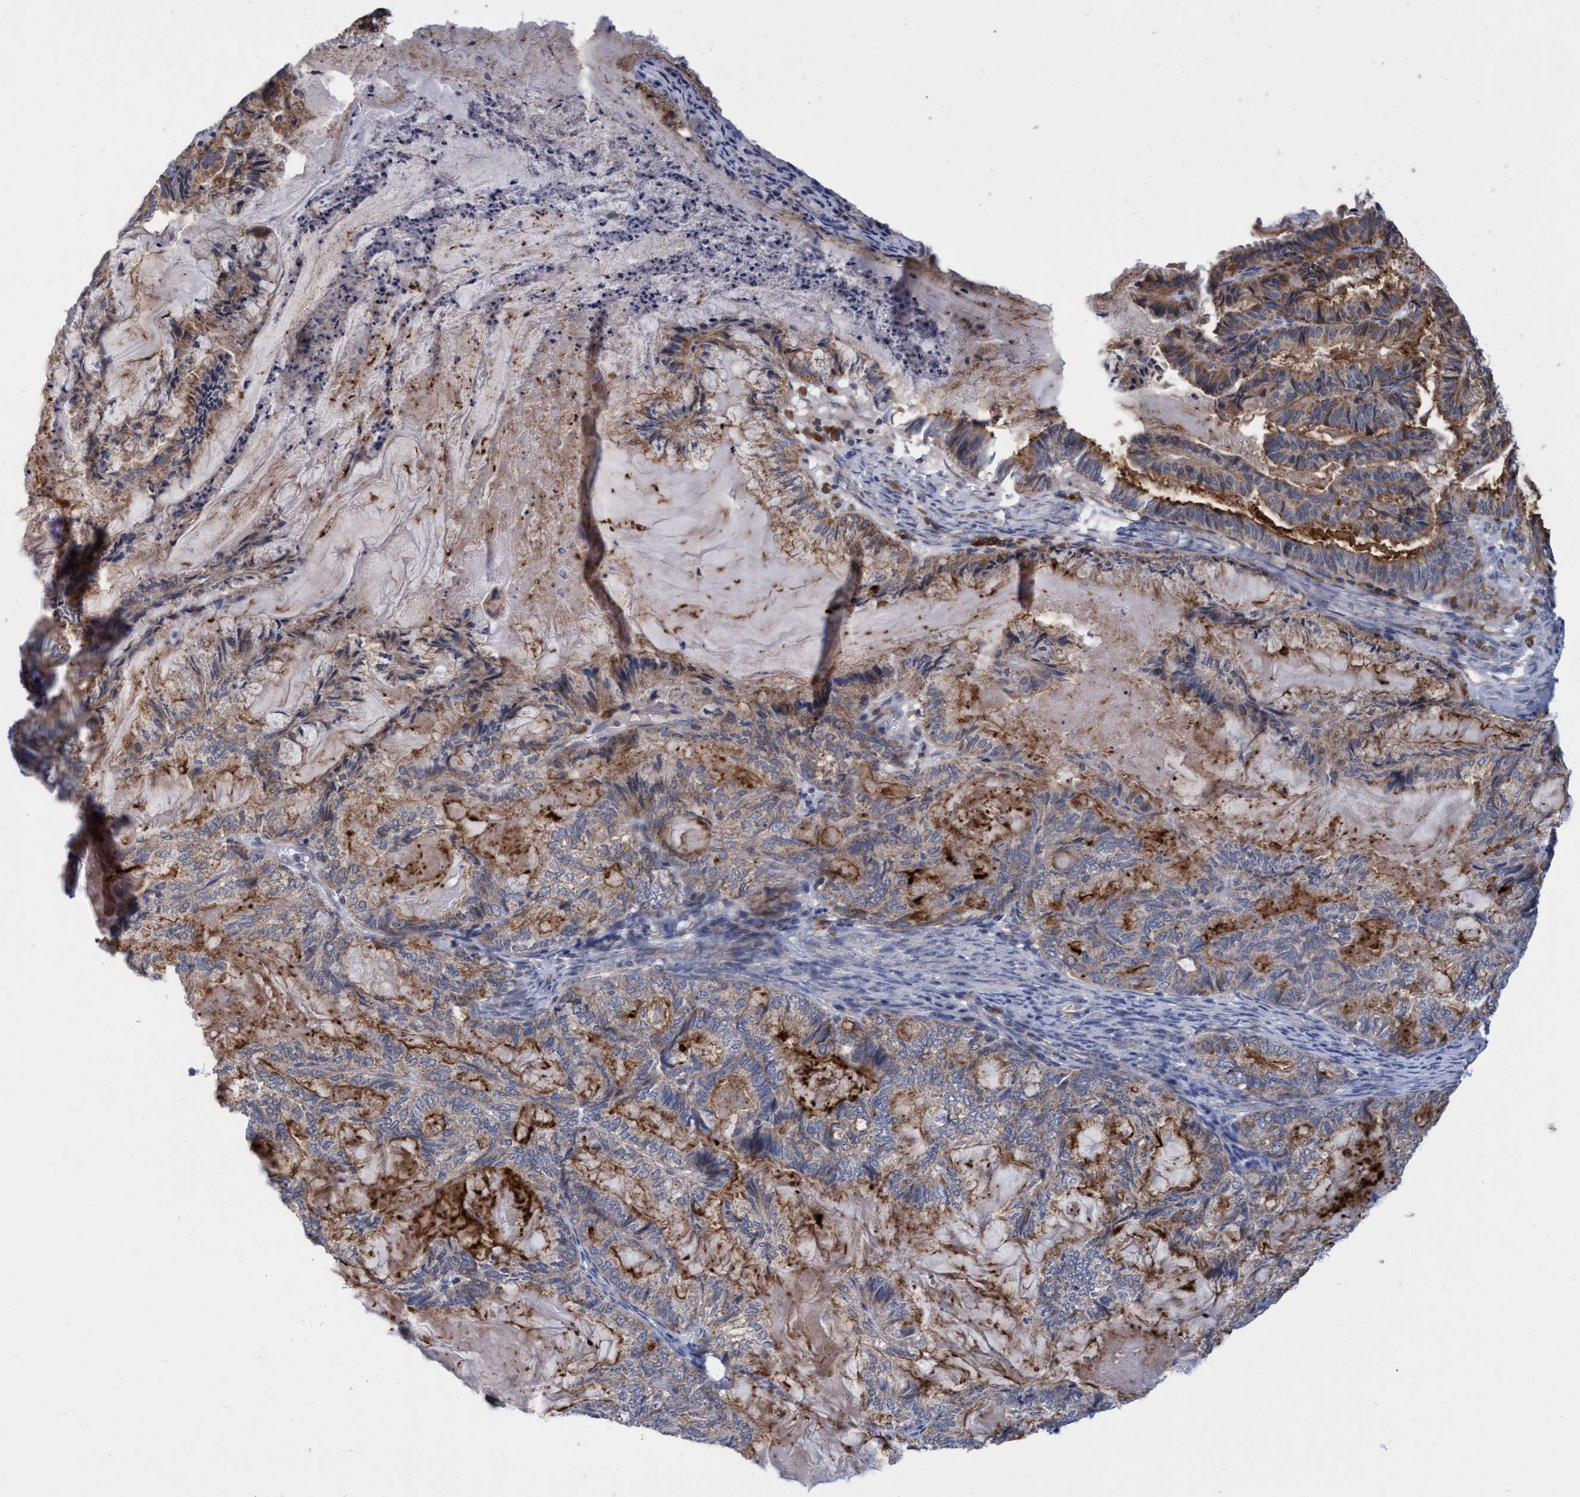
{"staining": {"intensity": "moderate", "quantity": ">75%", "location": "cytoplasmic/membranous"}, "tissue": "endometrial cancer", "cell_type": "Tumor cells", "image_type": "cancer", "snomed": [{"axis": "morphology", "description": "Adenocarcinoma, NOS"}, {"axis": "topography", "description": "Endometrium"}], "caption": "Immunohistochemical staining of endometrial cancer (adenocarcinoma) reveals medium levels of moderate cytoplasmic/membranous protein staining in approximately >75% of tumor cells. (Stains: DAB in brown, nuclei in blue, Microscopy: brightfield microscopy at high magnification).", "gene": "NAT16", "patient": {"sex": "female", "age": 86}}